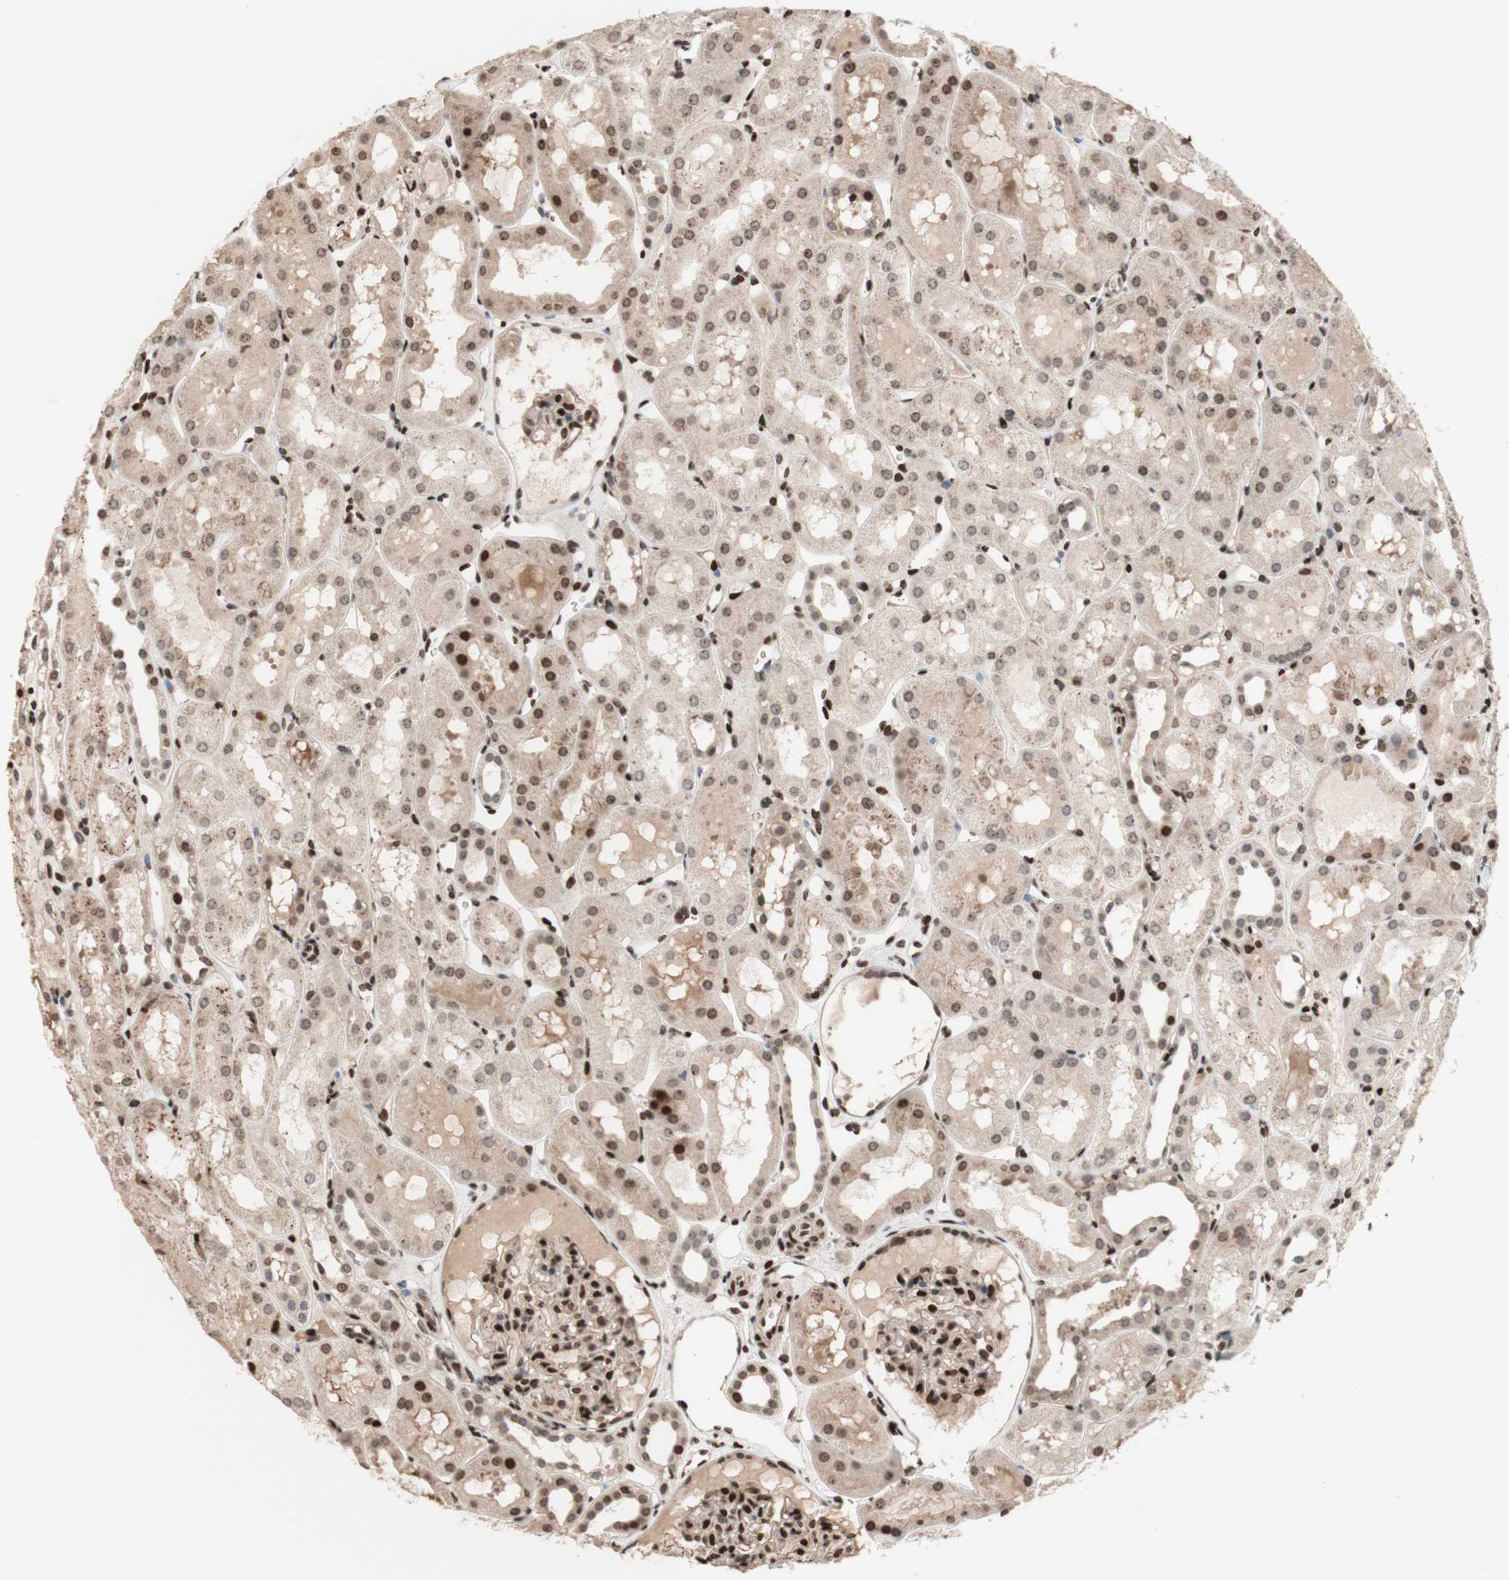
{"staining": {"intensity": "strong", "quantity": "<25%", "location": "cytoplasmic/membranous,nuclear"}, "tissue": "kidney", "cell_type": "Cells in glomeruli", "image_type": "normal", "snomed": [{"axis": "morphology", "description": "Normal tissue, NOS"}, {"axis": "topography", "description": "Kidney"}, {"axis": "topography", "description": "Urinary bladder"}], "caption": "Immunohistochemistry (IHC) of benign kidney reveals medium levels of strong cytoplasmic/membranous,nuclear expression in approximately <25% of cells in glomeruli. (DAB = brown stain, brightfield microscopy at high magnification).", "gene": "POLA1", "patient": {"sex": "male", "age": 16}}